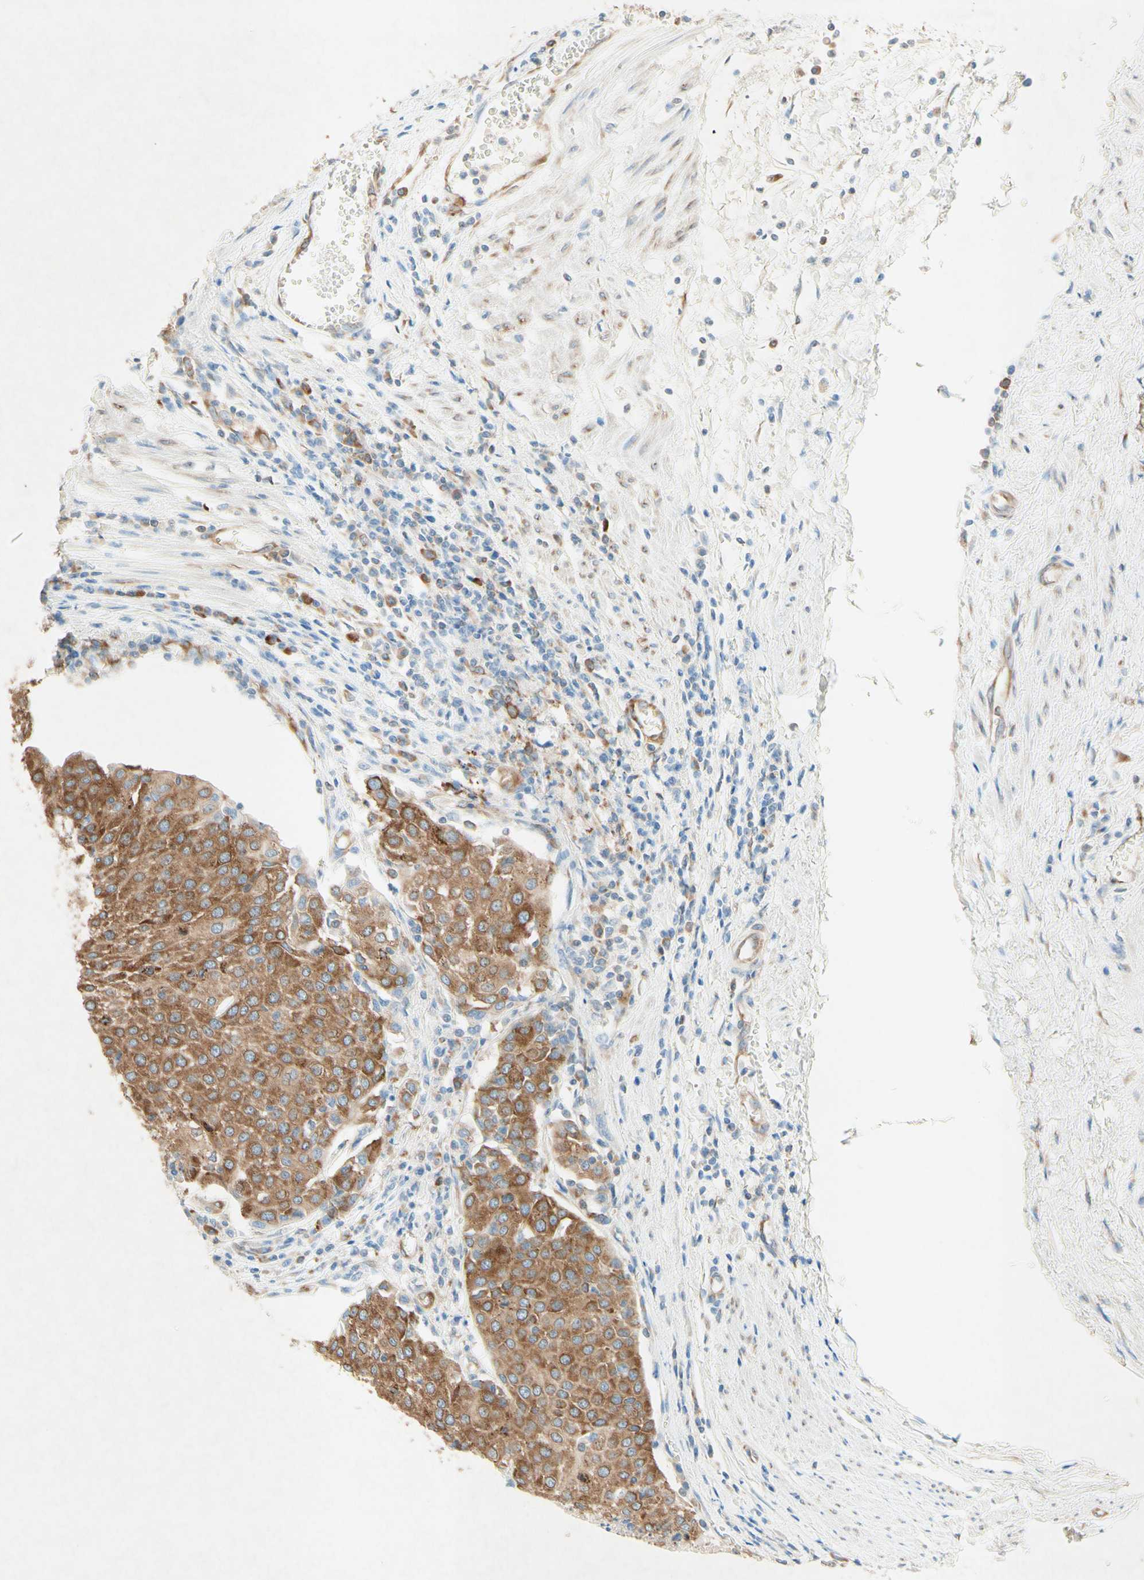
{"staining": {"intensity": "moderate", "quantity": ">75%", "location": "cytoplasmic/membranous"}, "tissue": "urothelial cancer", "cell_type": "Tumor cells", "image_type": "cancer", "snomed": [{"axis": "morphology", "description": "Urothelial carcinoma, High grade"}, {"axis": "topography", "description": "Urinary bladder"}], "caption": "This image demonstrates immunohistochemistry (IHC) staining of human urothelial cancer, with medium moderate cytoplasmic/membranous staining in approximately >75% of tumor cells.", "gene": "PABPC1", "patient": {"sex": "female", "age": 85}}